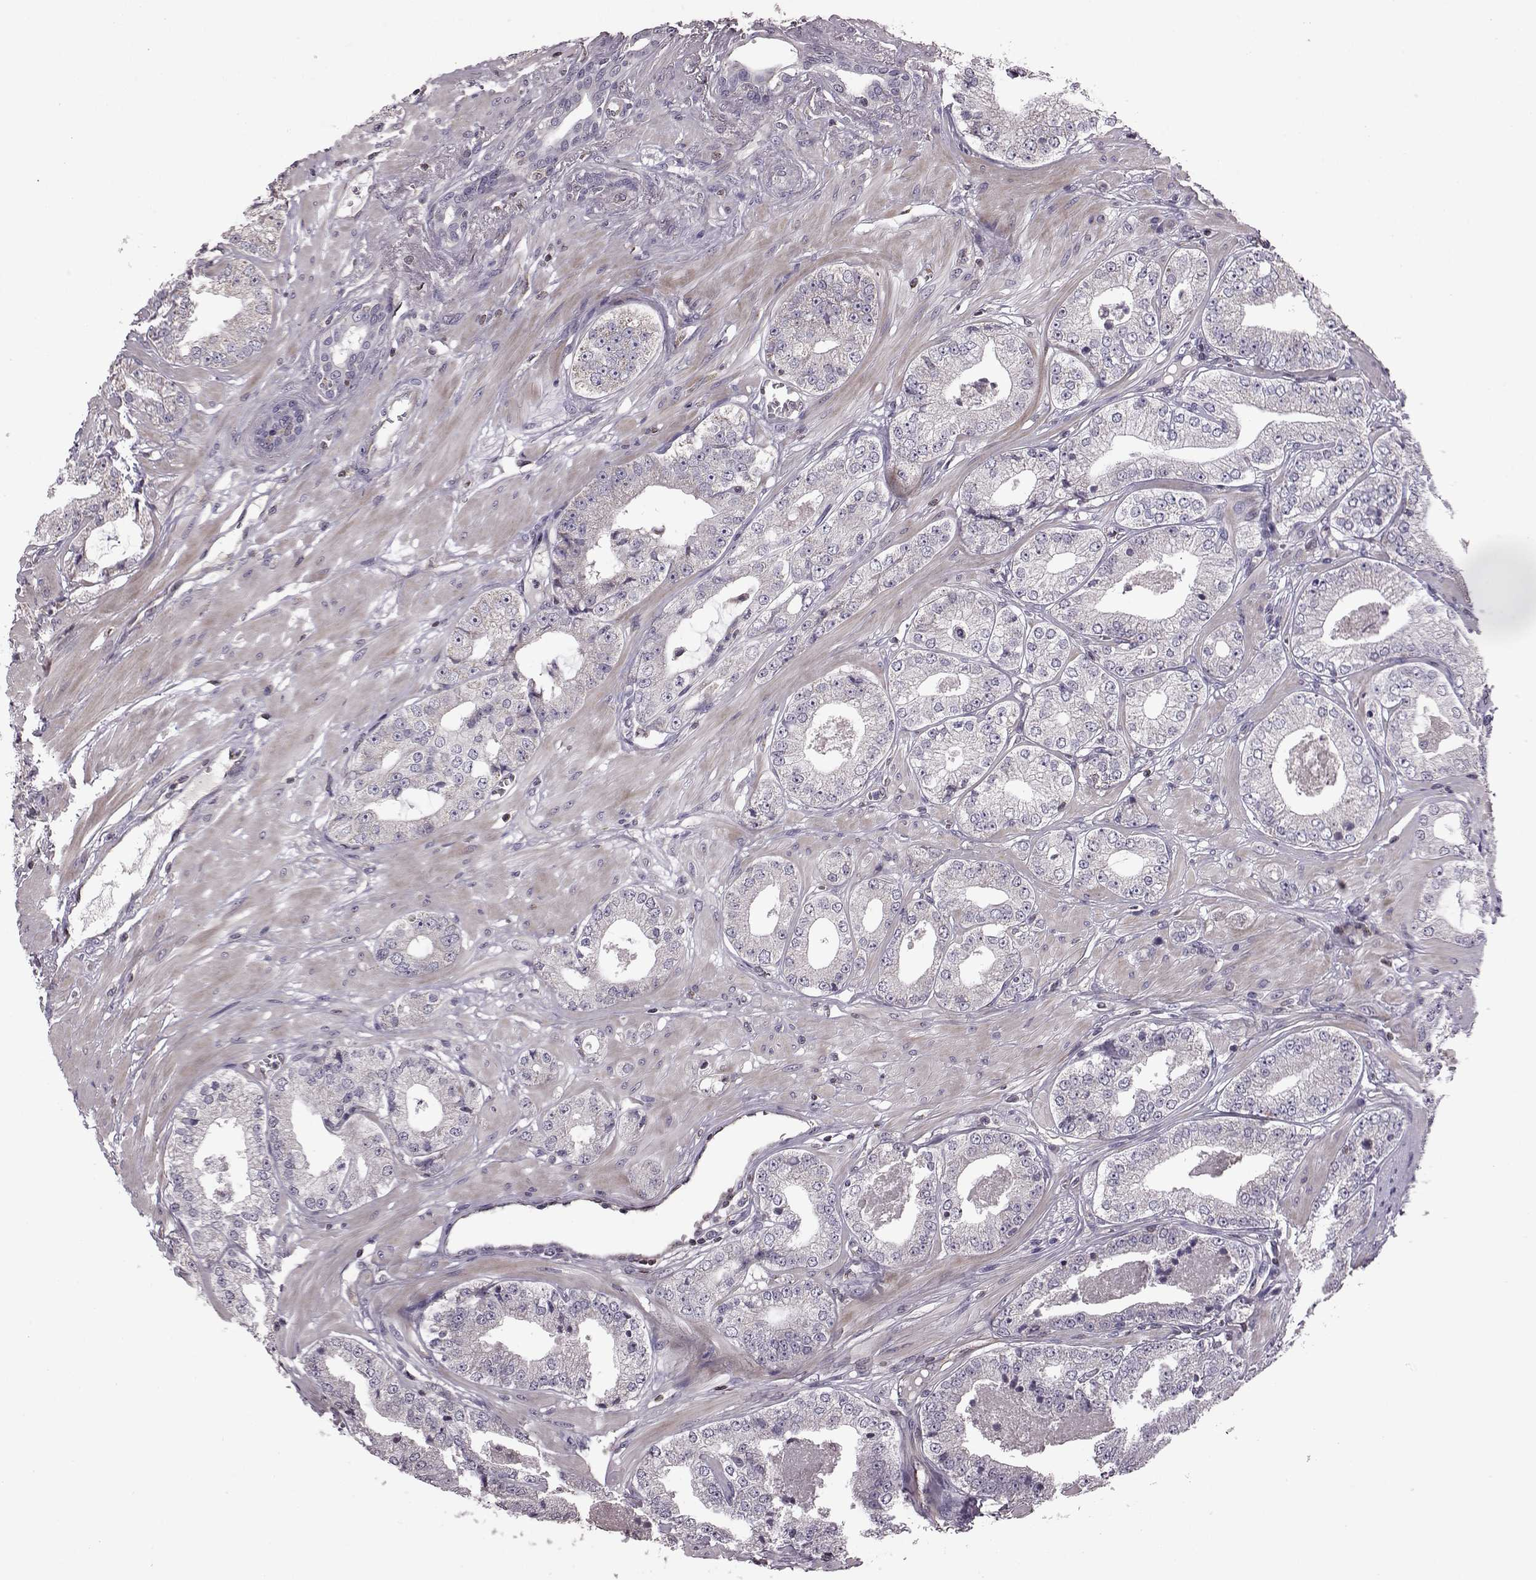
{"staining": {"intensity": "negative", "quantity": "none", "location": "none"}, "tissue": "prostate cancer", "cell_type": "Tumor cells", "image_type": "cancer", "snomed": [{"axis": "morphology", "description": "Adenocarcinoma, Low grade"}, {"axis": "topography", "description": "Prostate"}], "caption": "Immunohistochemical staining of human prostate low-grade adenocarcinoma reveals no significant positivity in tumor cells.", "gene": "CDC42SE1", "patient": {"sex": "male", "age": 60}}